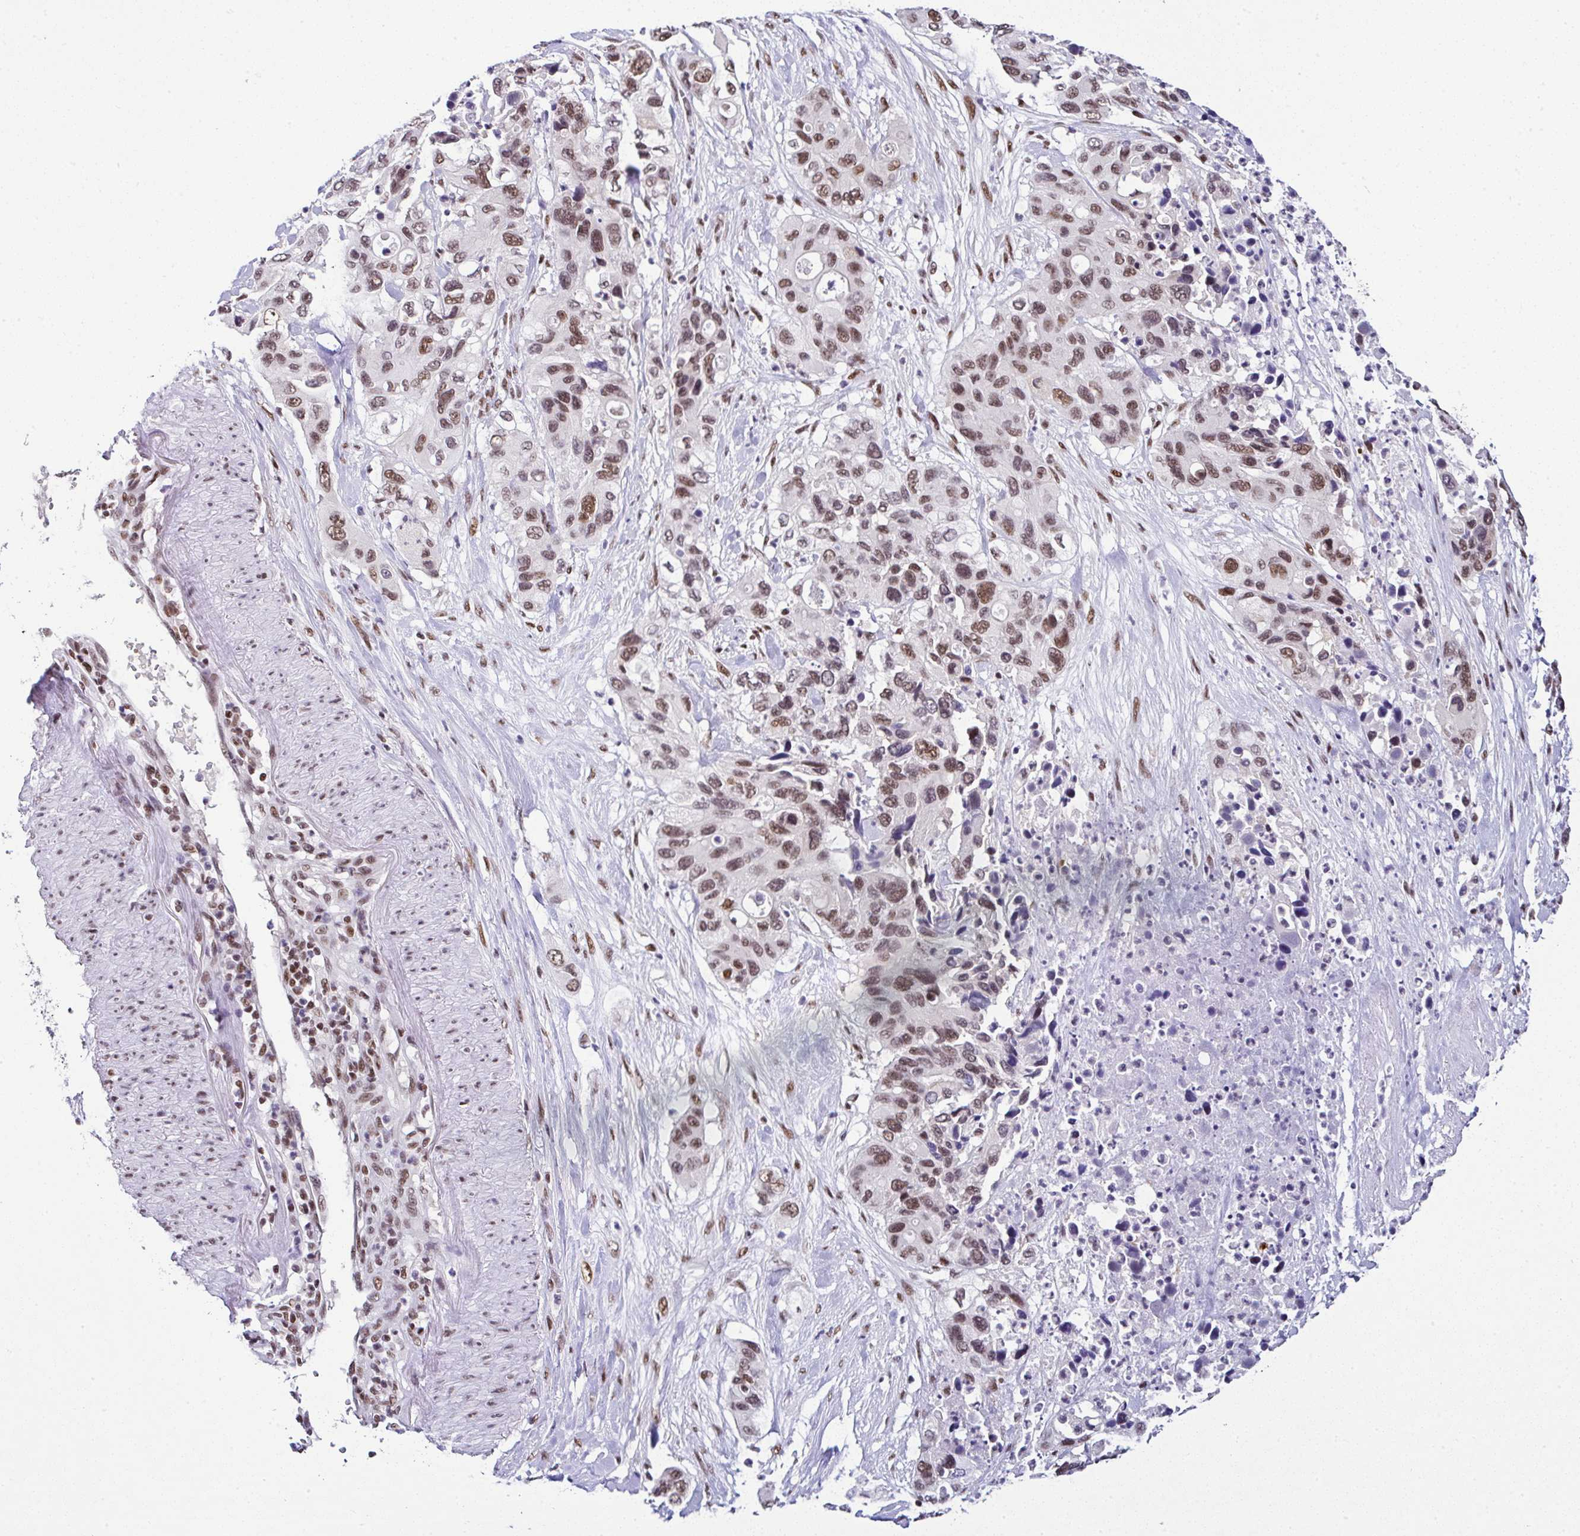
{"staining": {"intensity": "moderate", "quantity": ">75%", "location": "nuclear"}, "tissue": "pancreatic cancer", "cell_type": "Tumor cells", "image_type": "cancer", "snomed": [{"axis": "morphology", "description": "Adenocarcinoma, NOS"}, {"axis": "topography", "description": "Pancreas"}], "caption": "This image reveals immunohistochemistry (IHC) staining of pancreatic cancer (adenocarcinoma), with medium moderate nuclear expression in approximately >75% of tumor cells.", "gene": "DR1", "patient": {"sex": "female", "age": 71}}